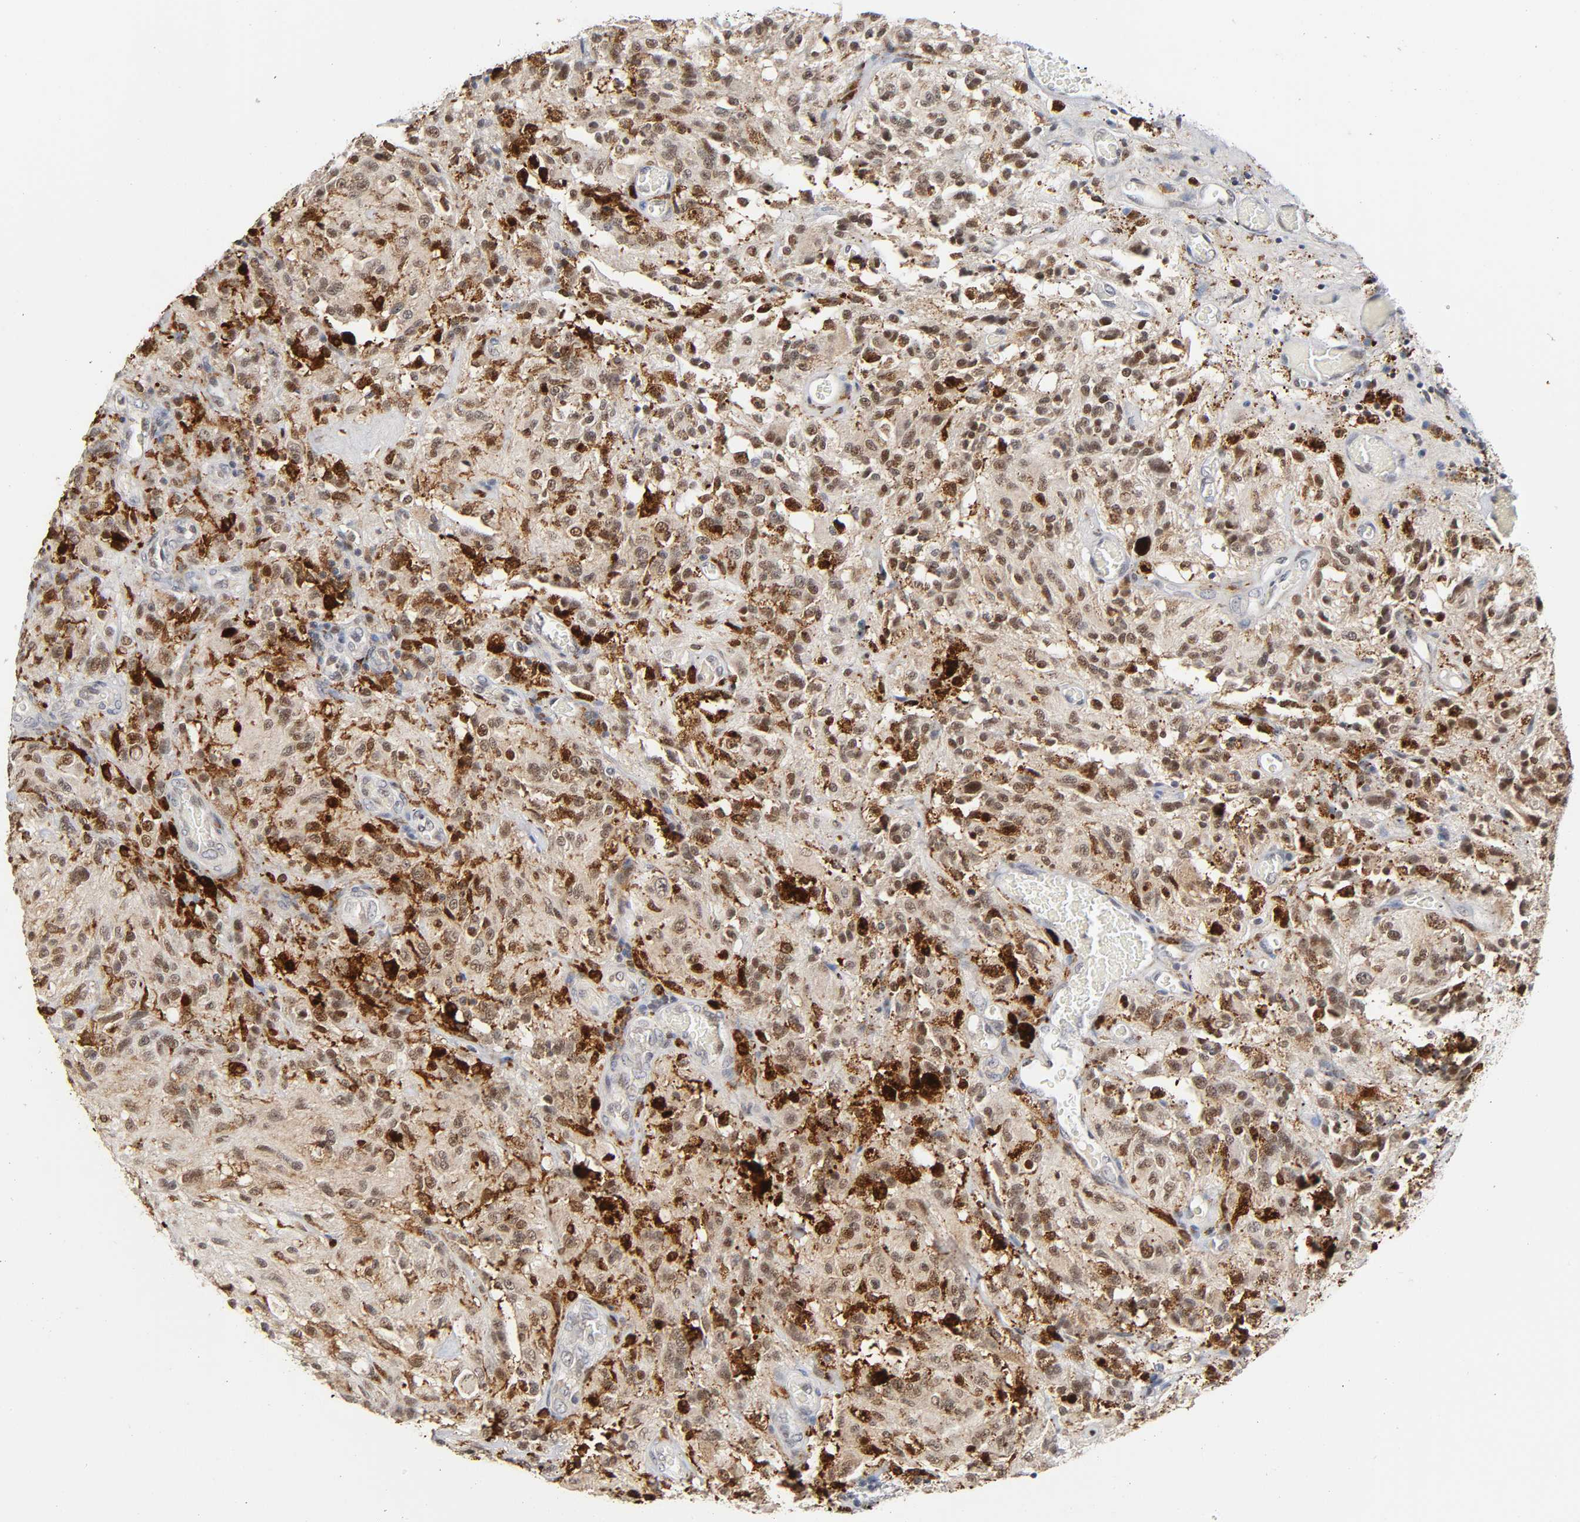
{"staining": {"intensity": "moderate", "quantity": ">75%", "location": "cytoplasmic/membranous,nuclear"}, "tissue": "glioma", "cell_type": "Tumor cells", "image_type": "cancer", "snomed": [{"axis": "morphology", "description": "Normal tissue, NOS"}, {"axis": "morphology", "description": "Glioma, malignant, High grade"}, {"axis": "topography", "description": "Cerebral cortex"}], "caption": "The immunohistochemical stain labels moderate cytoplasmic/membranous and nuclear staining in tumor cells of malignant high-grade glioma tissue.", "gene": "KAT2B", "patient": {"sex": "male", "age": 56}}